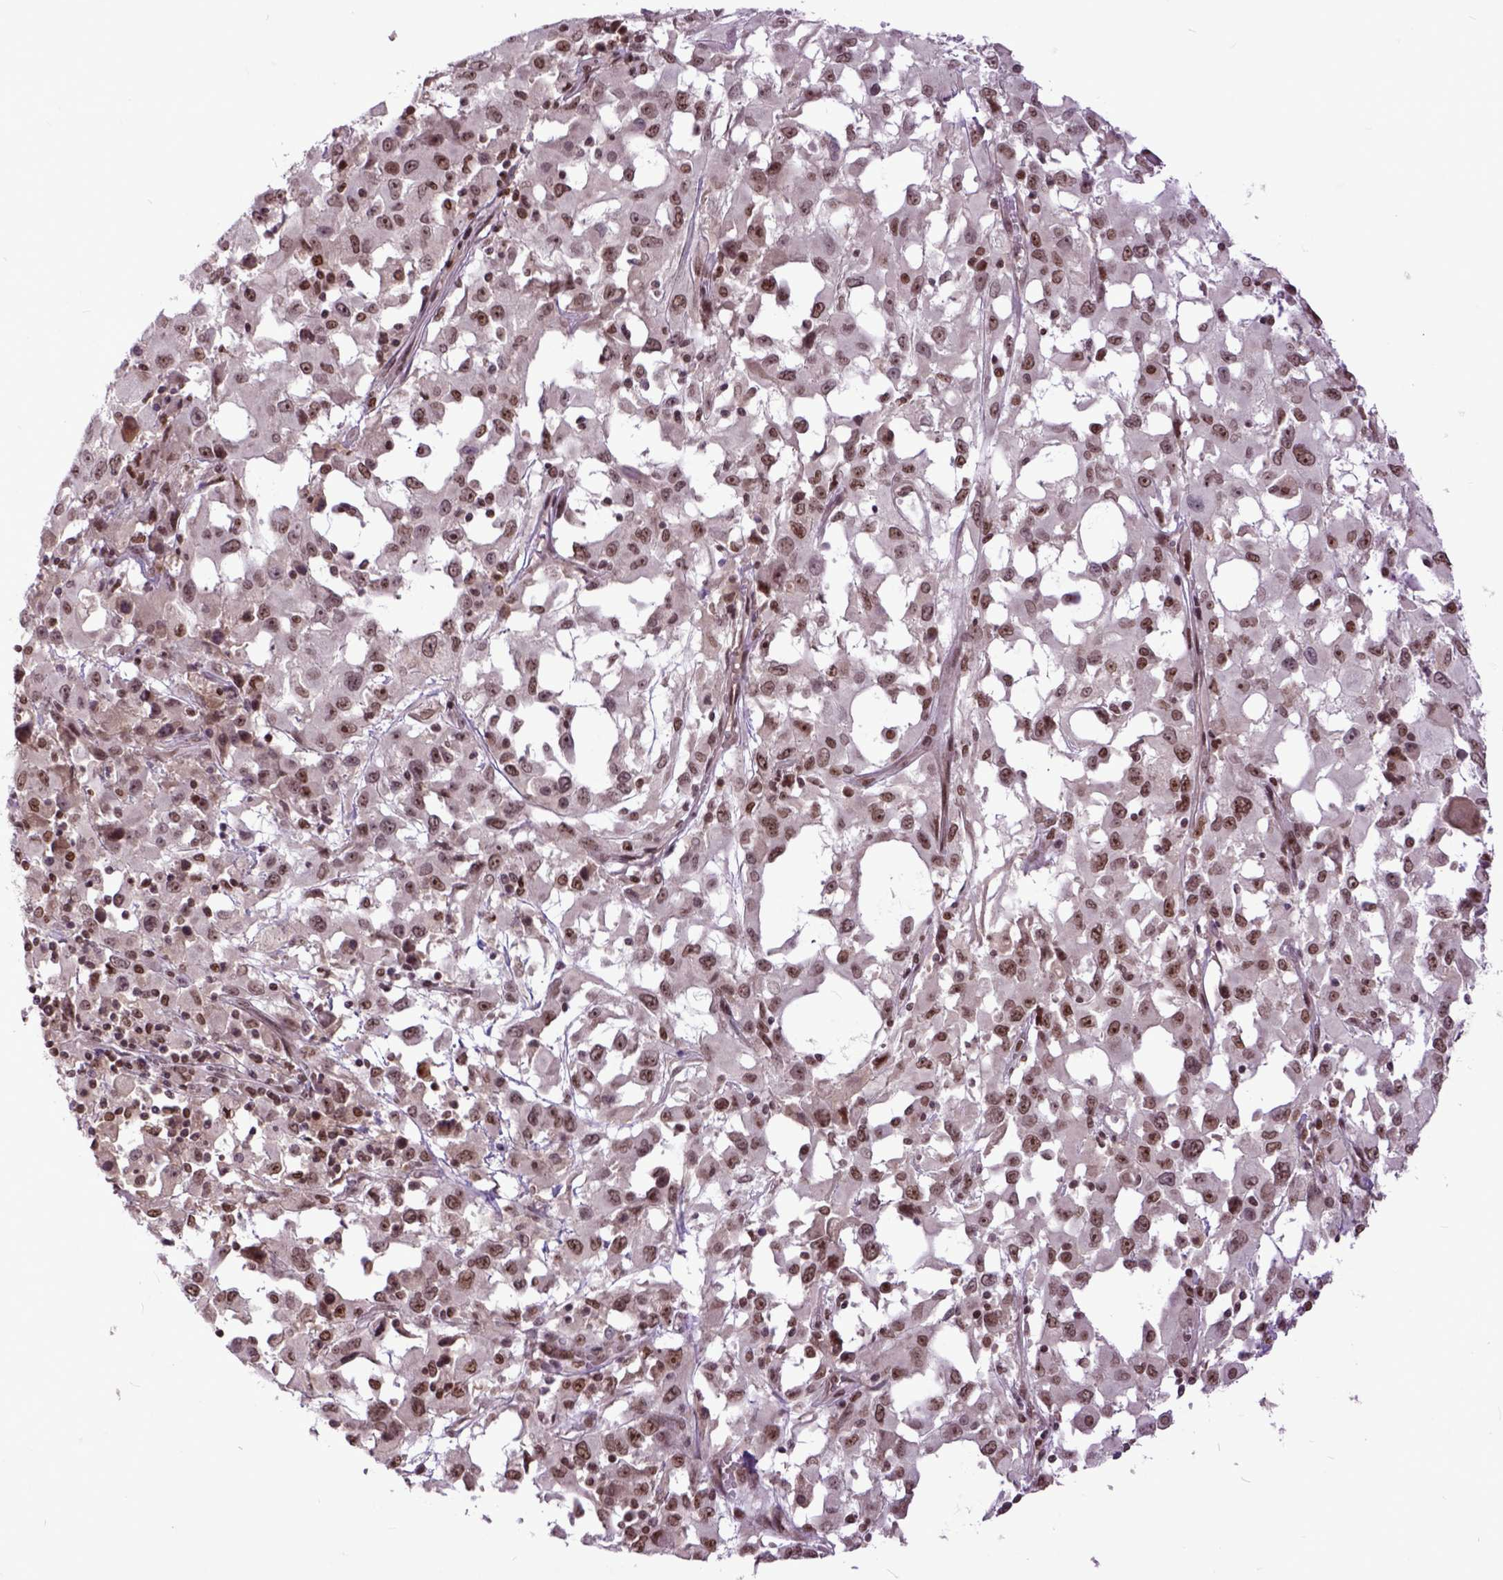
{"staining": {"intensity": "moderate", "quantity": ">75%", "location": "nuclear"}, "tissue": "melanoma", "cell_type": "Tumor cells", "image_type": "cancer", "snomed": [{"axis": "morphology", "description": "Malignant melanoma, Metastatic site"}, {"axis": "topography", "description": "Soft tissue"}], "caption": "Protein staining by immunohistochemistry reveals moderate nuclear expression in approximately >75% of tumor cells in melanoma.", "gene": "RCC2", "patient": {"sex": "male", "age": 50}}